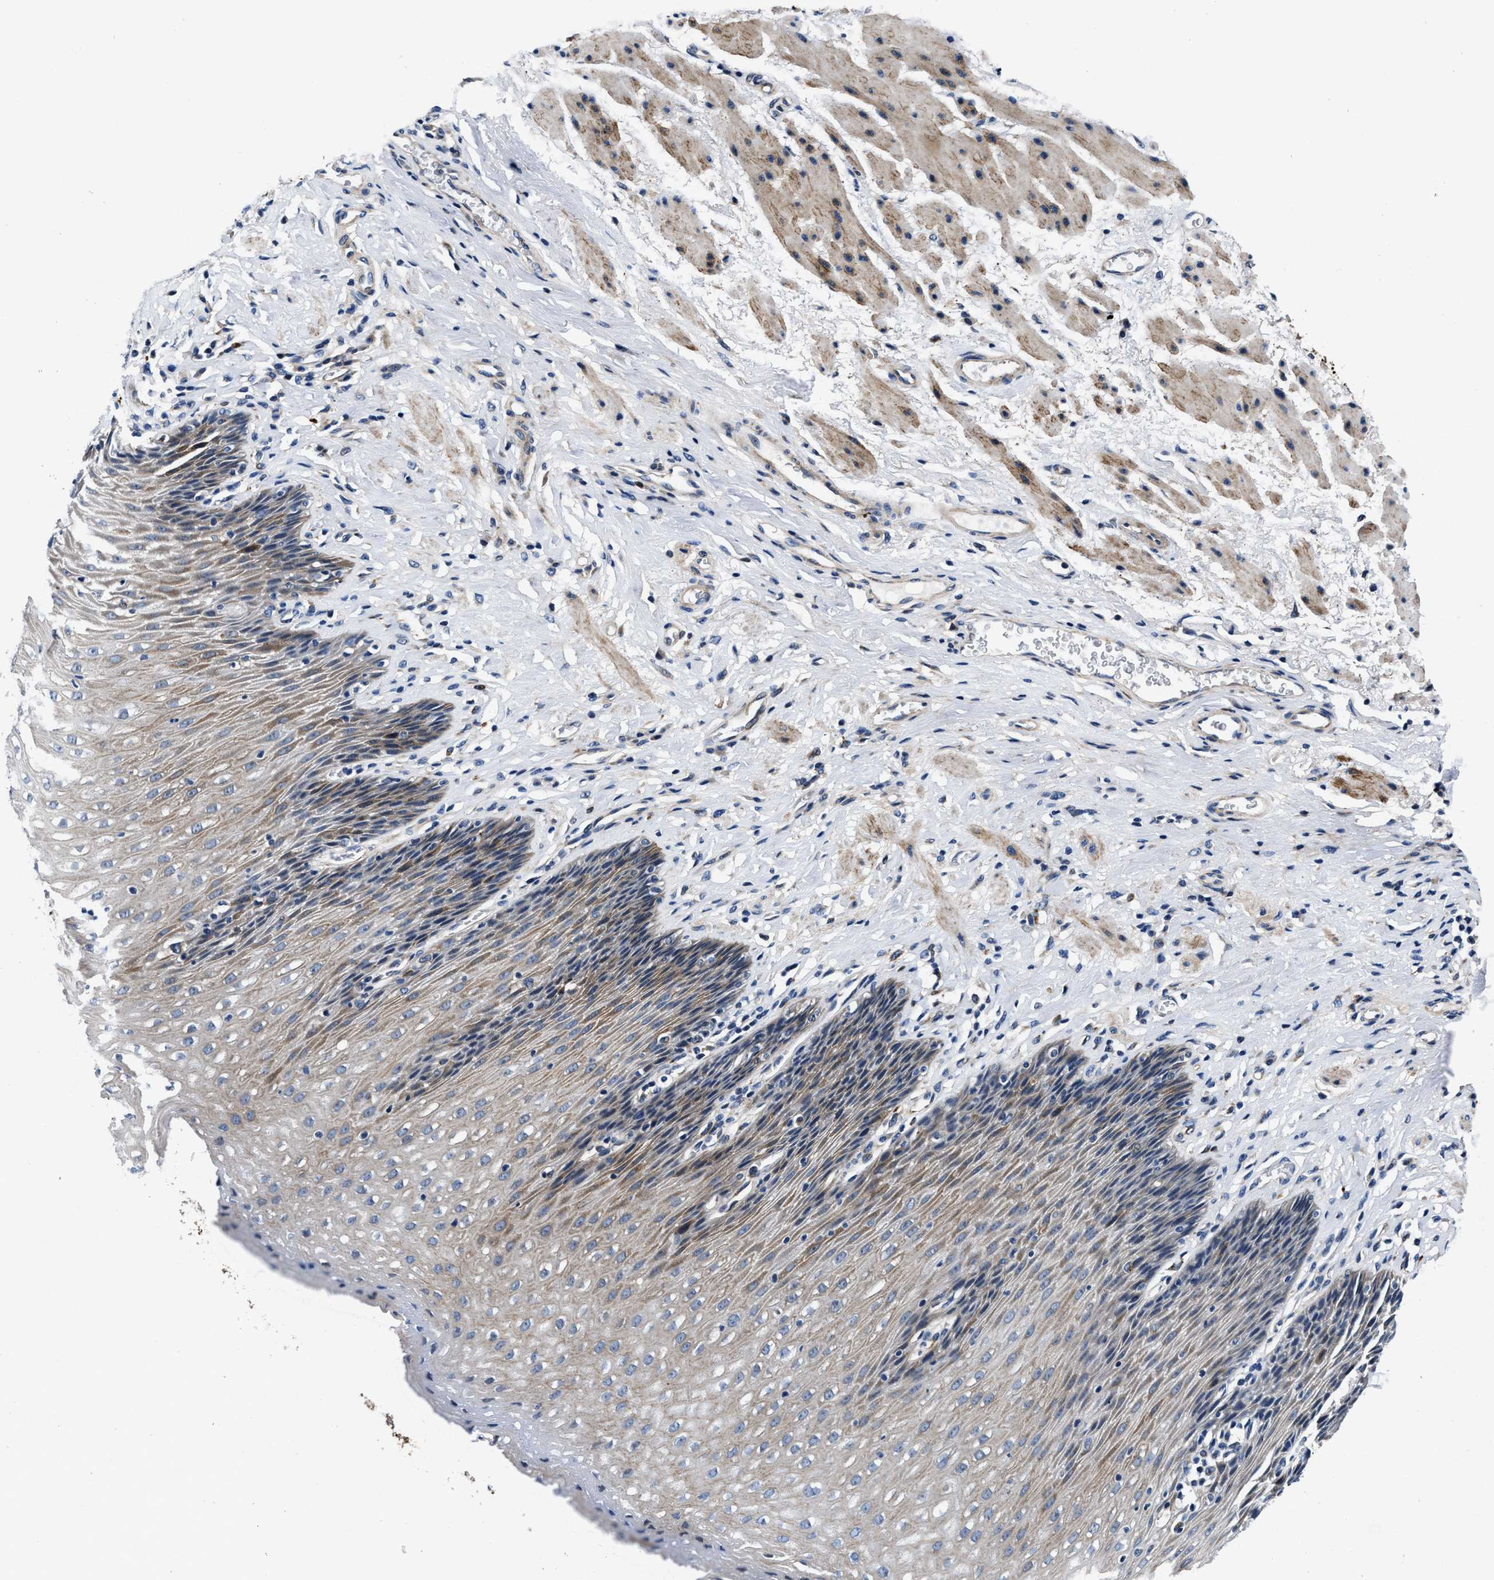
{"staining": {"intensity": "moderate", "quantity": ">75%", "location": "cytoplasmic/membranous"}, "tissue": "esophagus", "cell_type": "Squamous epithelial cells", "image_type": "normal", "snomed": [{"axis": "morphology", "description": "Normal tissue, NOS"}, {"axis": "topography", "description": "Esophagus"}], "caption": "Immunohistochemical staining of unremarkable esophagus displays >75% levels of moderate cytoplasmic/membranous protein staining in about >75% of squamous epithelial cells. (Brightfield microscopy of DAB IHC at high magnification).", "gene": "C2orf66", "patient": {"sex": "female", "age": 61}}